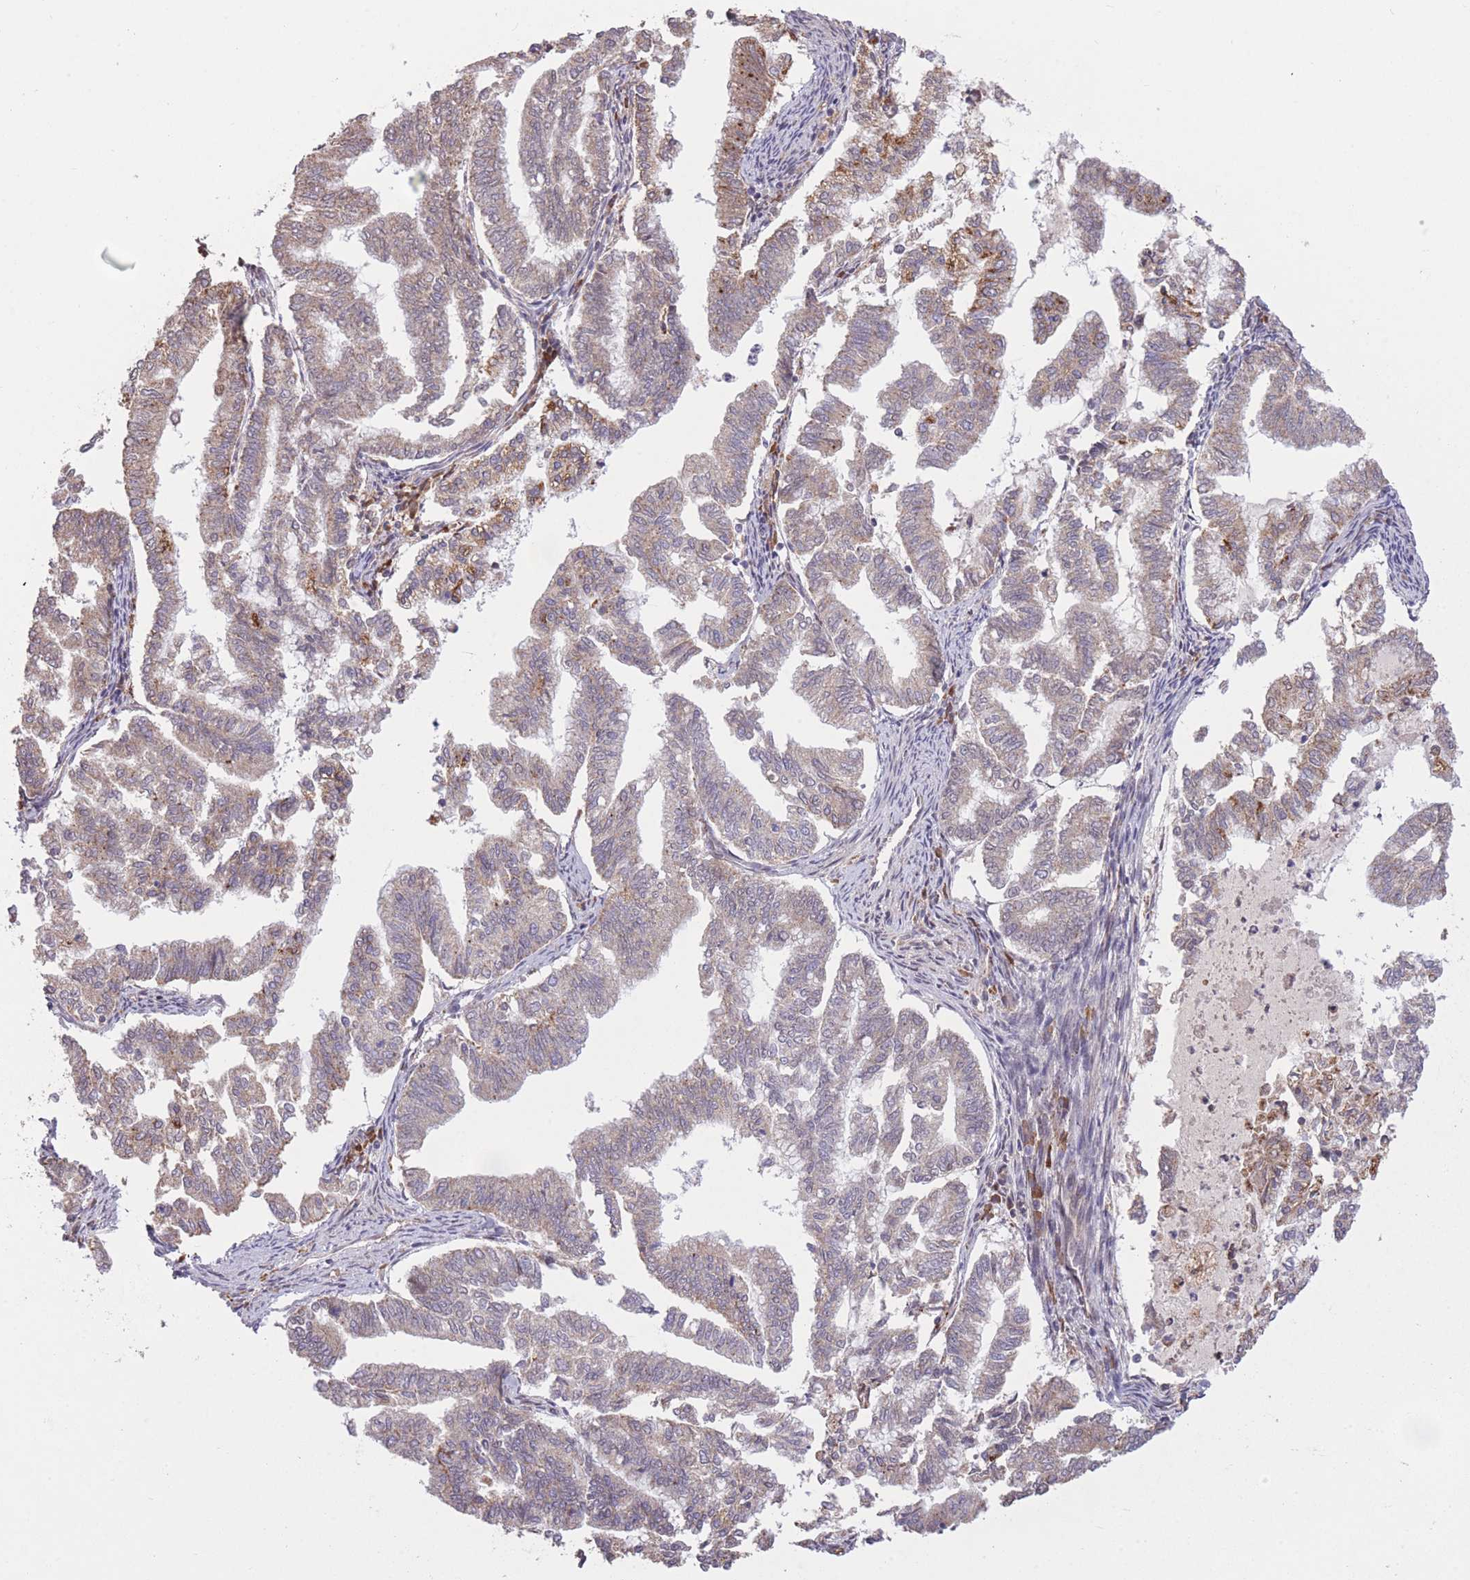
{"staining": {"intensity": "moderate", "quantity": "<25%", "location": "cytoplasmic/membranous"}, "tissue": "endometrial cancer", "cell_type": "Tumor cells", "image_type": "cancer", "snomed": [{"axis": "morphology", "description": "Adenocarcinoma, NOS"}, {"axis": "topography", "description": "Endometrium"}], "caption": "Endometrial cancer (adenocarcinoma) stained for a protein displays moderate cytoplasmic/membranous positivity in tumor cells.", "gene": "POLR3F", "patient": {"sex": "female", "age": 79}}